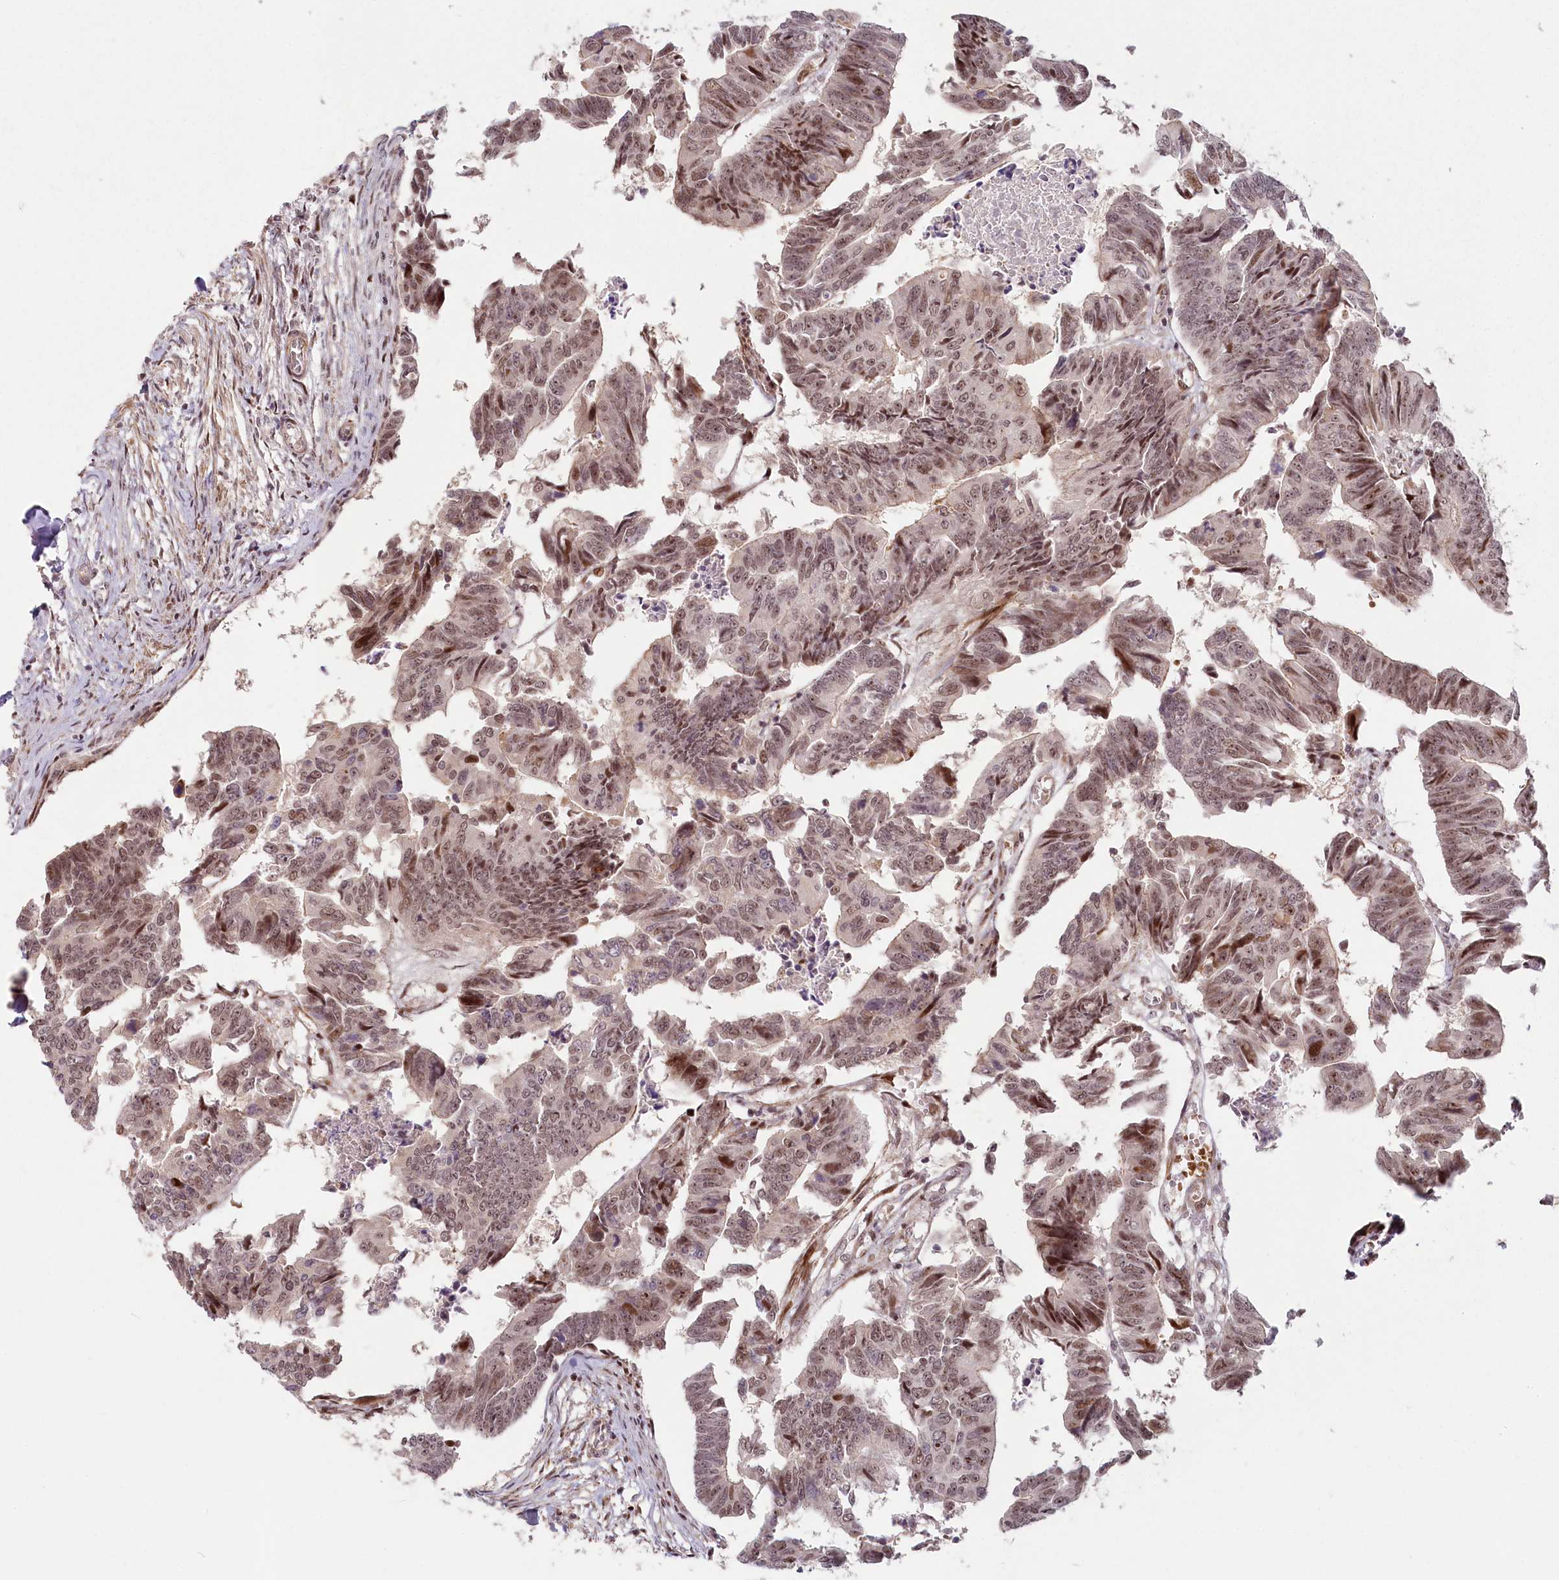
{"staining": {"intensity": "moderate", "quantity": ">75%", "location": "nuclear"}, "tissue": "colorectal cancer", "cell_type": "Tumor cells", "image_type": "cancer", "snomed": [{"axis": "morphology", "description": "Adenocarcinoma, NOS"}, {"axis": "topography", "description": "Rectum"}], "caption": "Immunohistochemistry (IHC) (DAB) staining of colorectal cancer displays moderate nuclear protein staining in about >75% of tumor cells.", "gene": "FAM204A", "patient": {"sex": "female", "age": 65}}